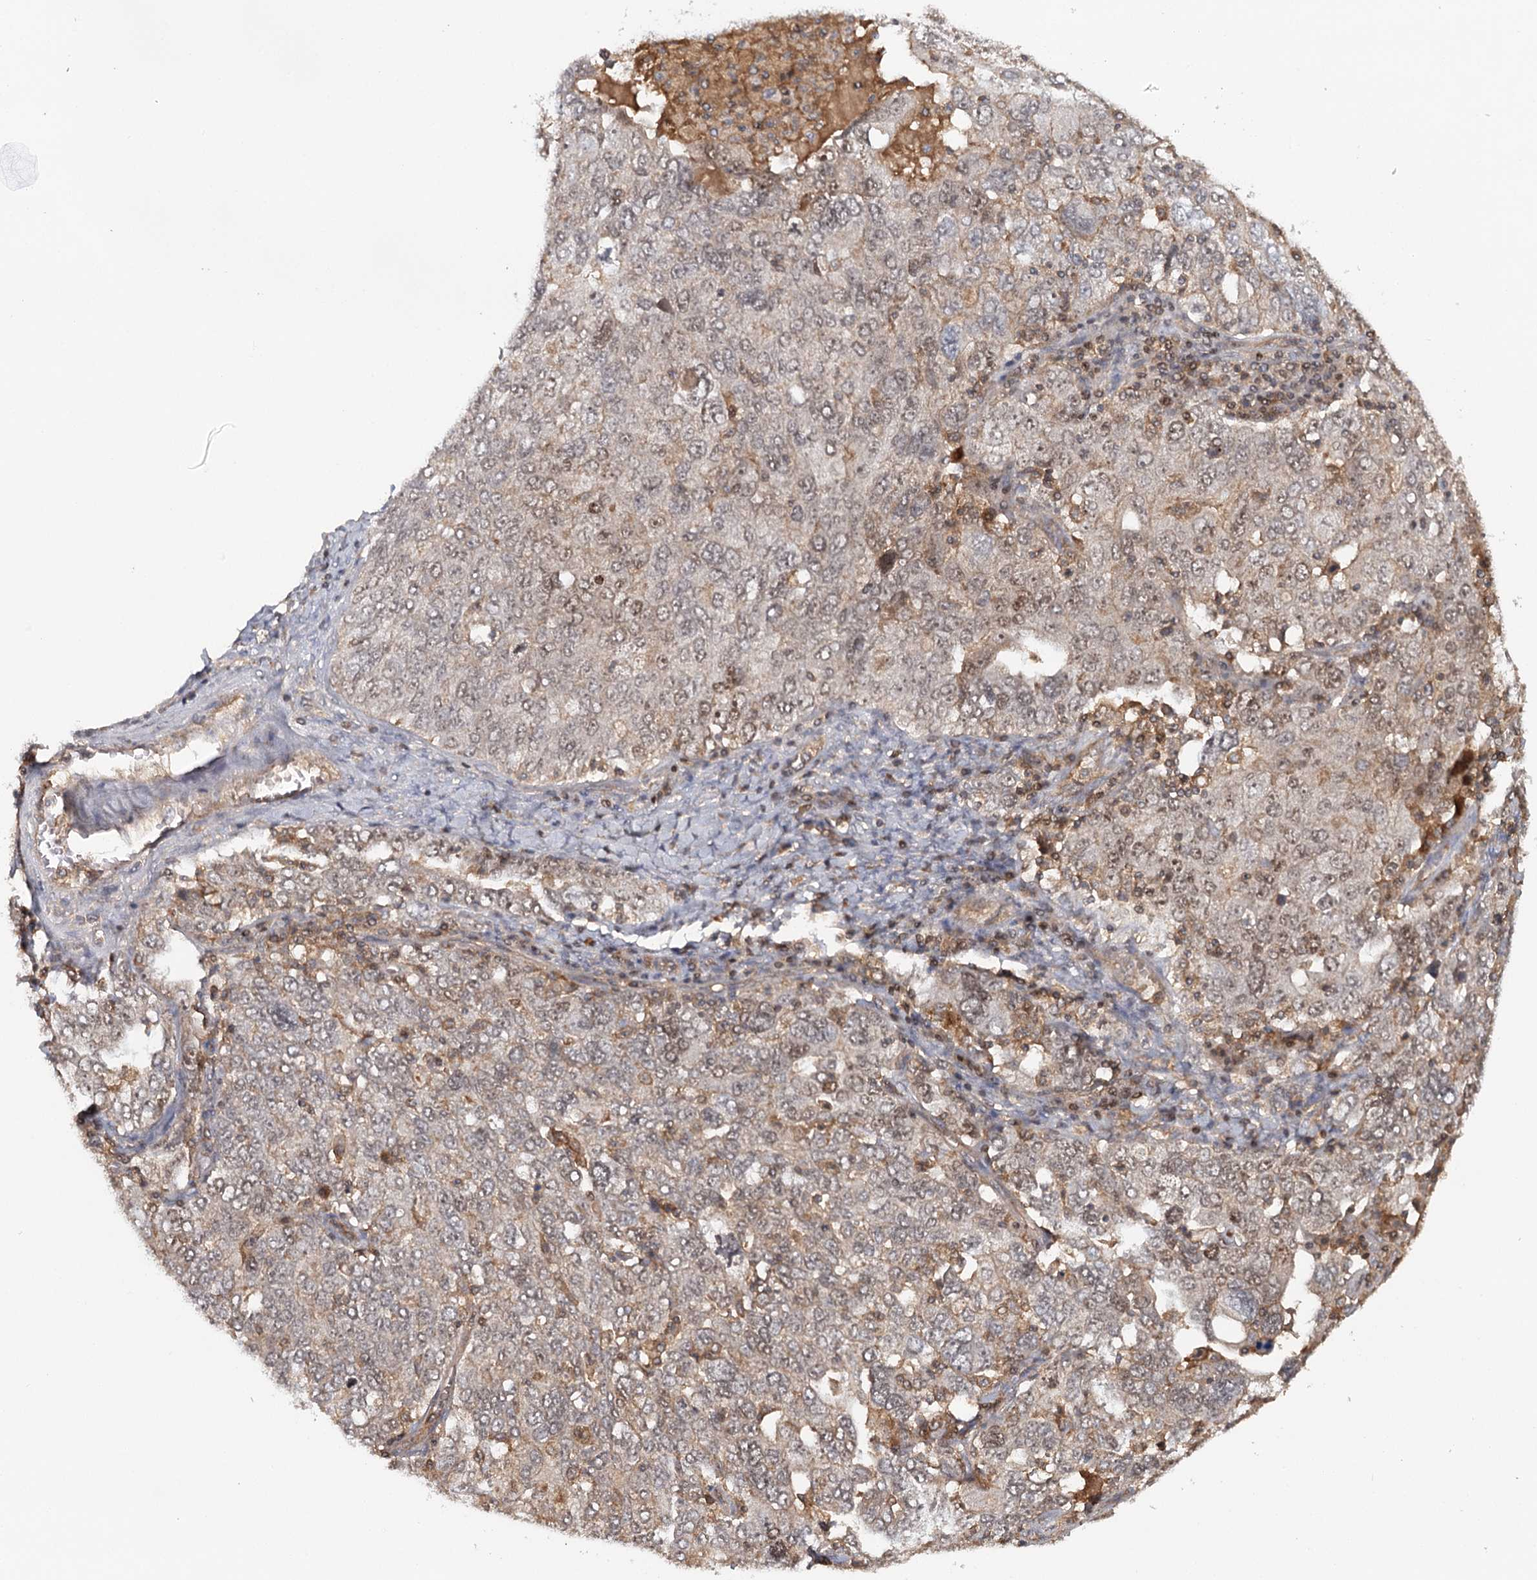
{"staining": {"intensity": "weak", "quantity": "25%-75%", "location": "cytoplasmic/membranous,nuclear"}, "tissue": "ovarian cancer", "cell_type": "Tumor cells", "image_type": "cancer", "snomed": [{"axis": "morphology", "description": "Carcinoma, endometroid"}, {"axis": "topography", "description": "Ovary"}], "caption": "Protein staining reveals weak cytoplasmic/membranous and nuclear expression in about 25%-75% of tumor cells in endometroid carcinoma (ovarian).", "gene": "BCR", "patient": {"sex": "female", "age": 62}}